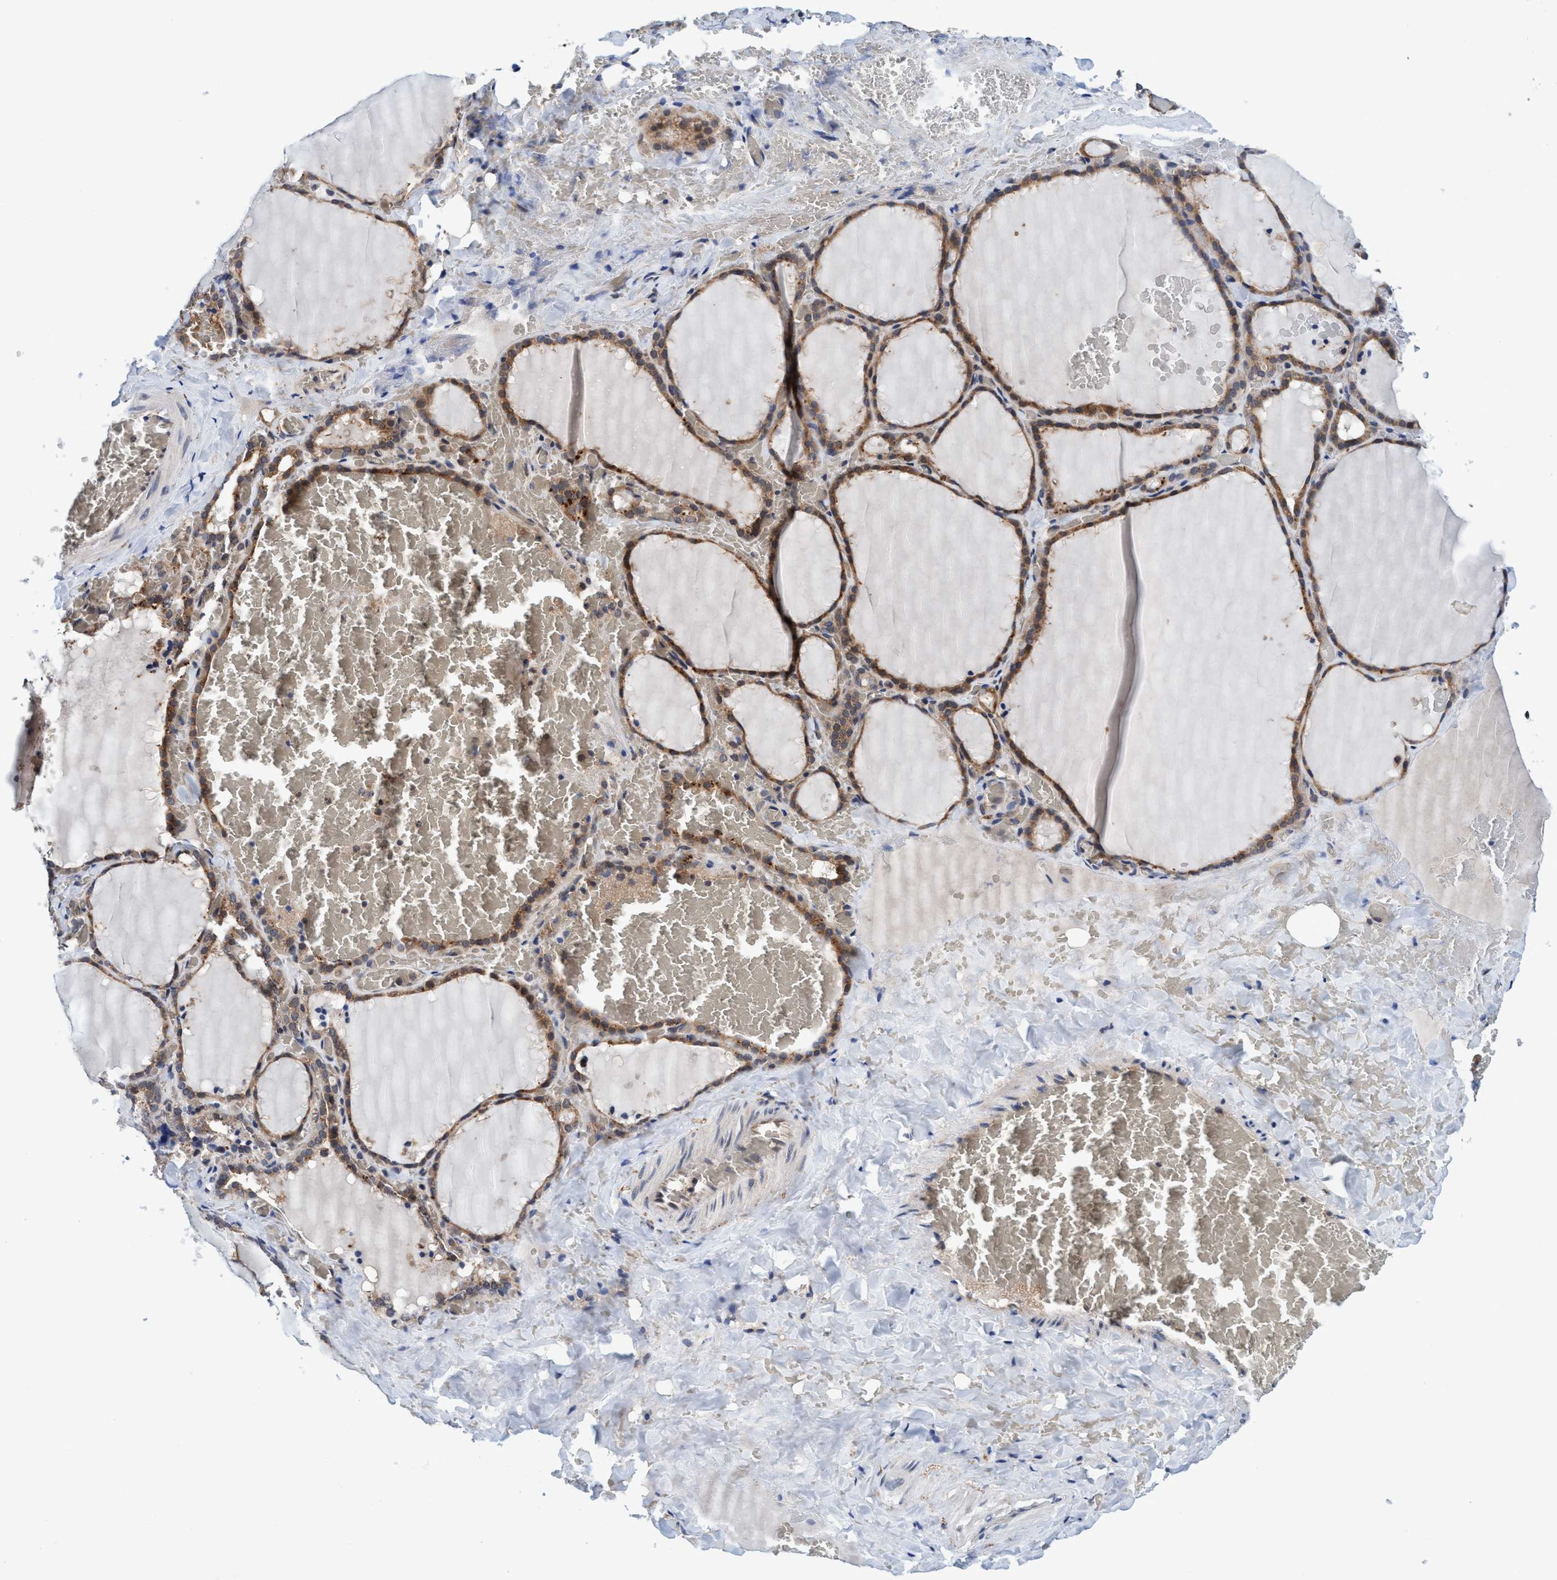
{"staining": {"intensity": "moderate", "quantity": "25%-75%", "location": "cytoplasmic/membranous,nuclear"}, "tissue": "thyroid gland", "cell_type": "Glandular cells", "image_type": "normal", "snomed": [{"axis": "morphology", "description": "Normal tissue, NOS"}, {"axis": "topography", "description": "Thyroid gland"}], "caption": "Thyroid gland stained with a brown dye reveals moderate cytoplasmic/membranous,nuclear positive staining in about 25%-75% of glandular cells.", "gene": "PSMD12", "patient": {"sex": "female", "age": 22}}